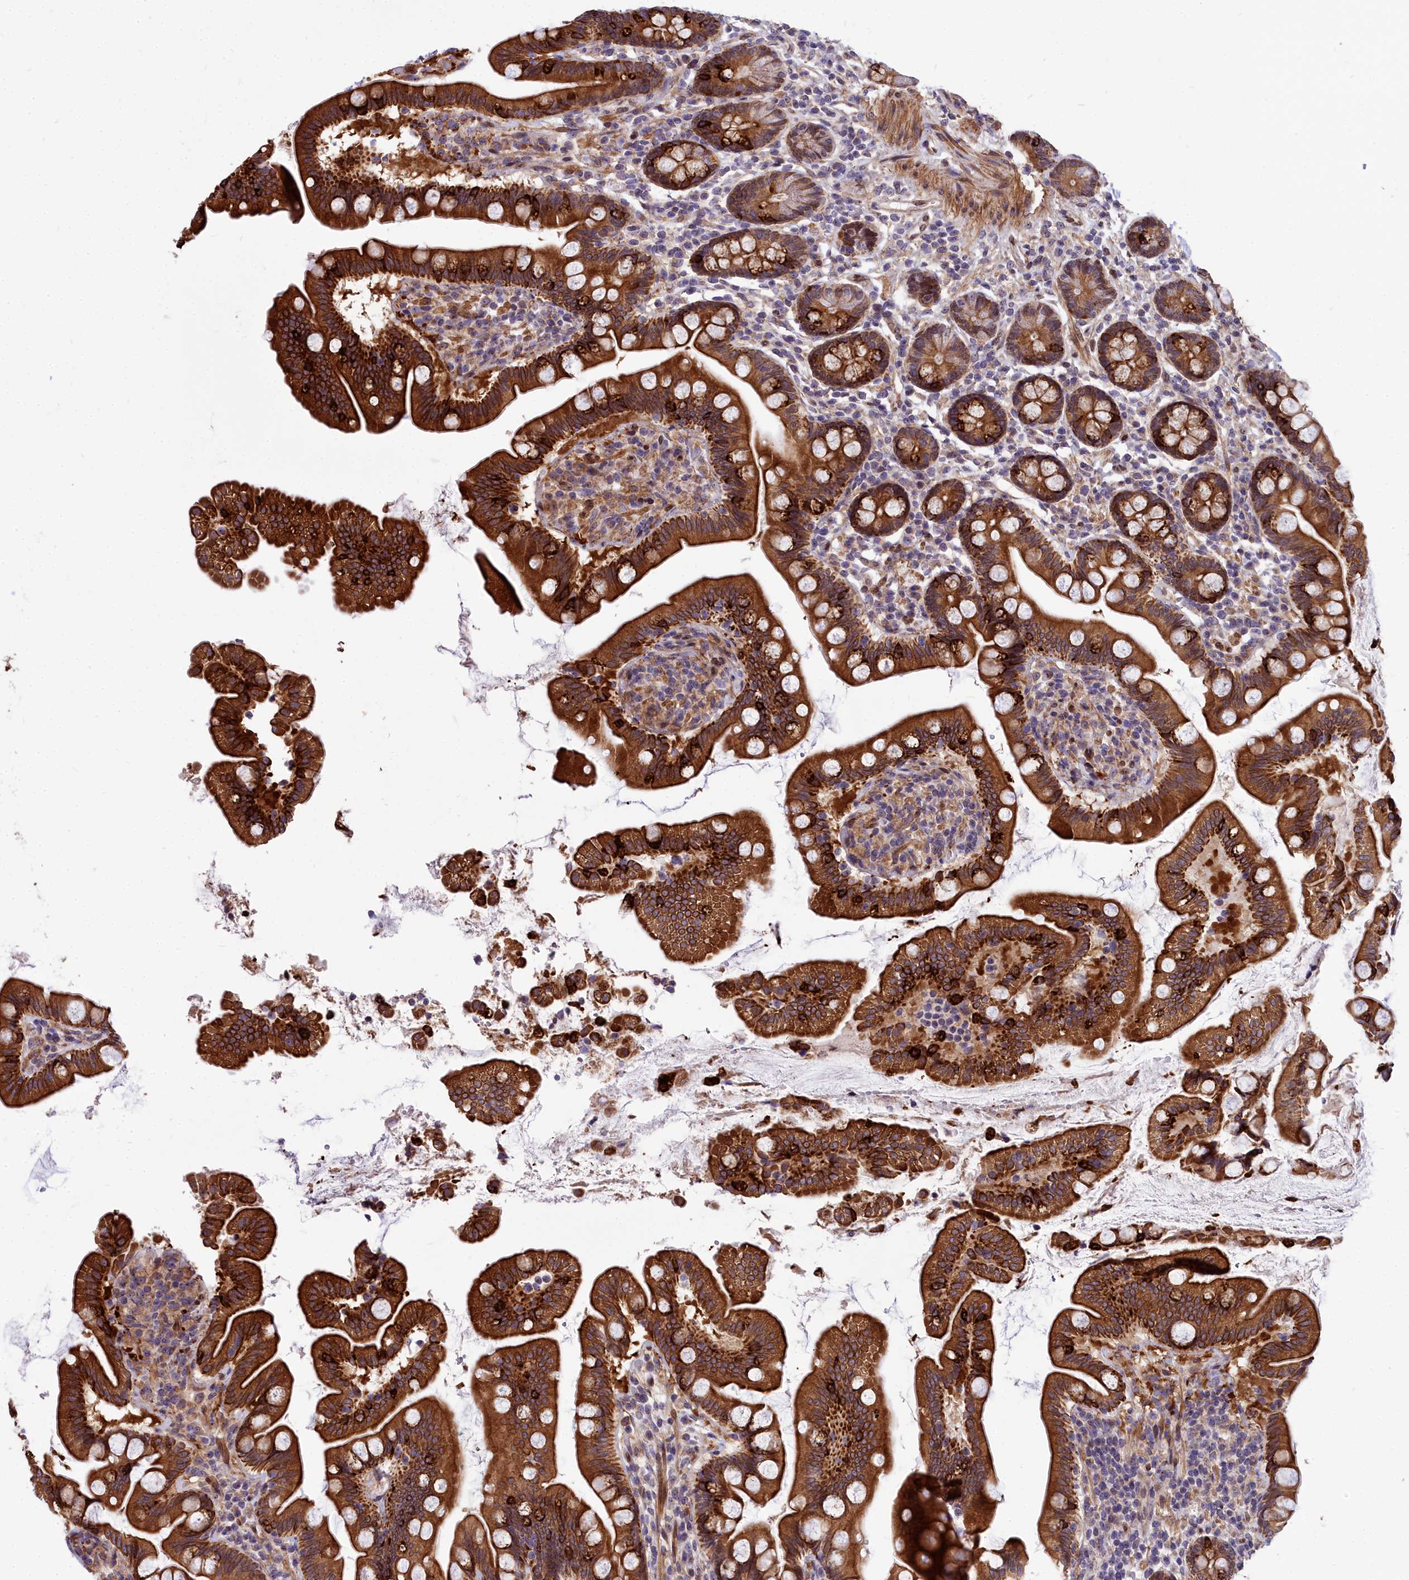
{"staining": {"intensity": "strong", "quantity": ">75%", "location": "cytoplasmic/membranous"}, "tissue": "small intestine", "cell_type": "Glandular cells", "image_type": "normal", "snomed": [{"axis": "morphology", "description": "Normal tissue, NOS"}, {"axis": "topography", "description": "Small intestine"}], "caption": "About >75% of glandular cells in unremarkable small intestine demonstrate strong cytoplasmic/membranous protein expression as visualized by brown immunohistochemical staining.", "gene": "ABCB8", "patient": {"sex": "female", "age": 64}}